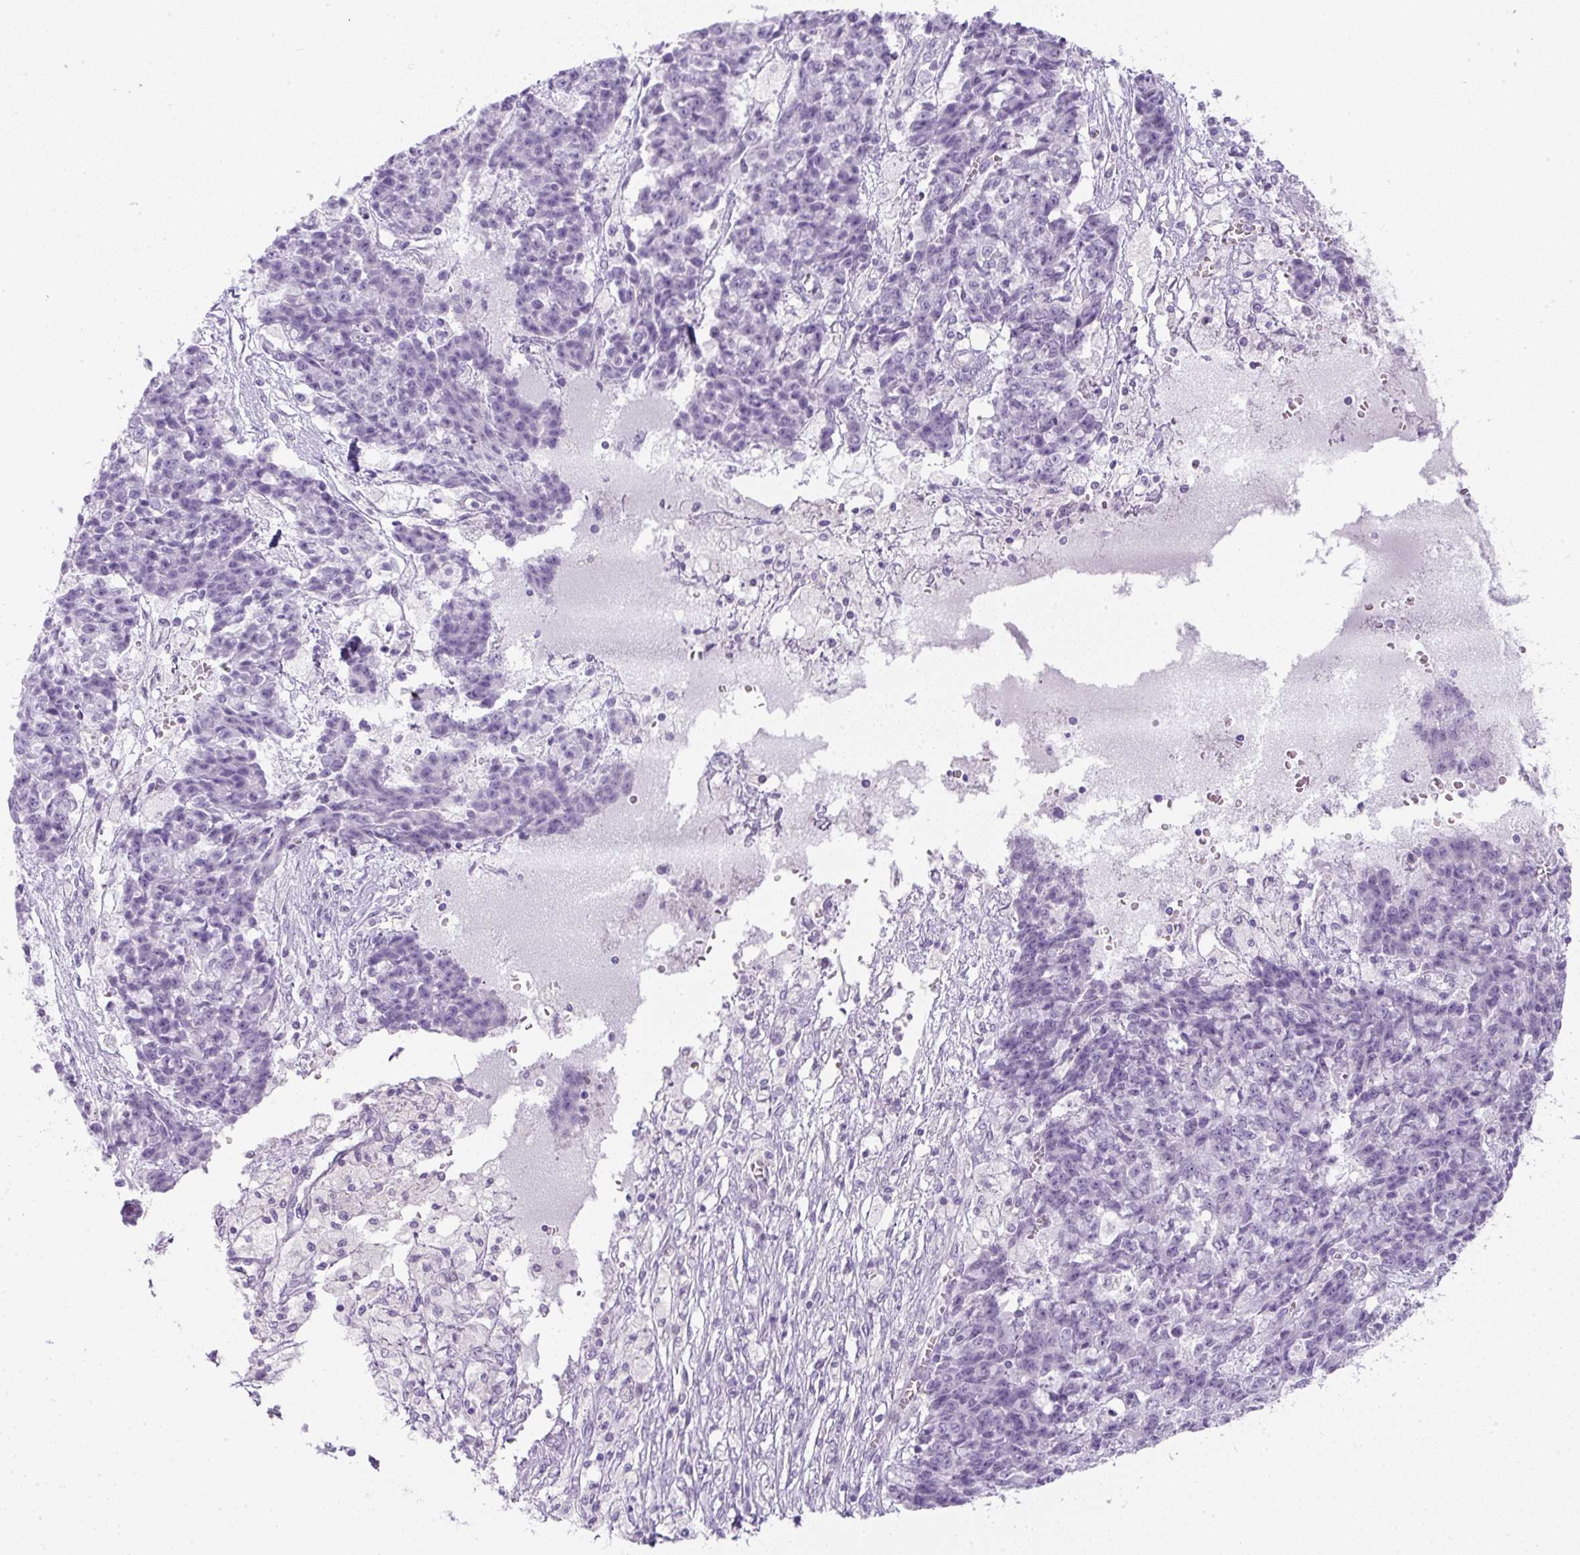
{"staining": {"intensity": "negative", "quantity": "none", "location": "none"}, "tissue": "ovarian cancer", "cell_type": "Tumor cells", "image_type": "cancer", "snomed": [{"axis": "morphology", "description": "Carcinoma, endometroid"}, {"axis": "topography", "description": "Ovary"}], "caption": "An image of ovarian cancer (endometroid carcinoma) stained for a protein displays no brown staining in tumor cells.", "gene": "FGFBP3", "patient": {"sex": "female", "age": 42}}